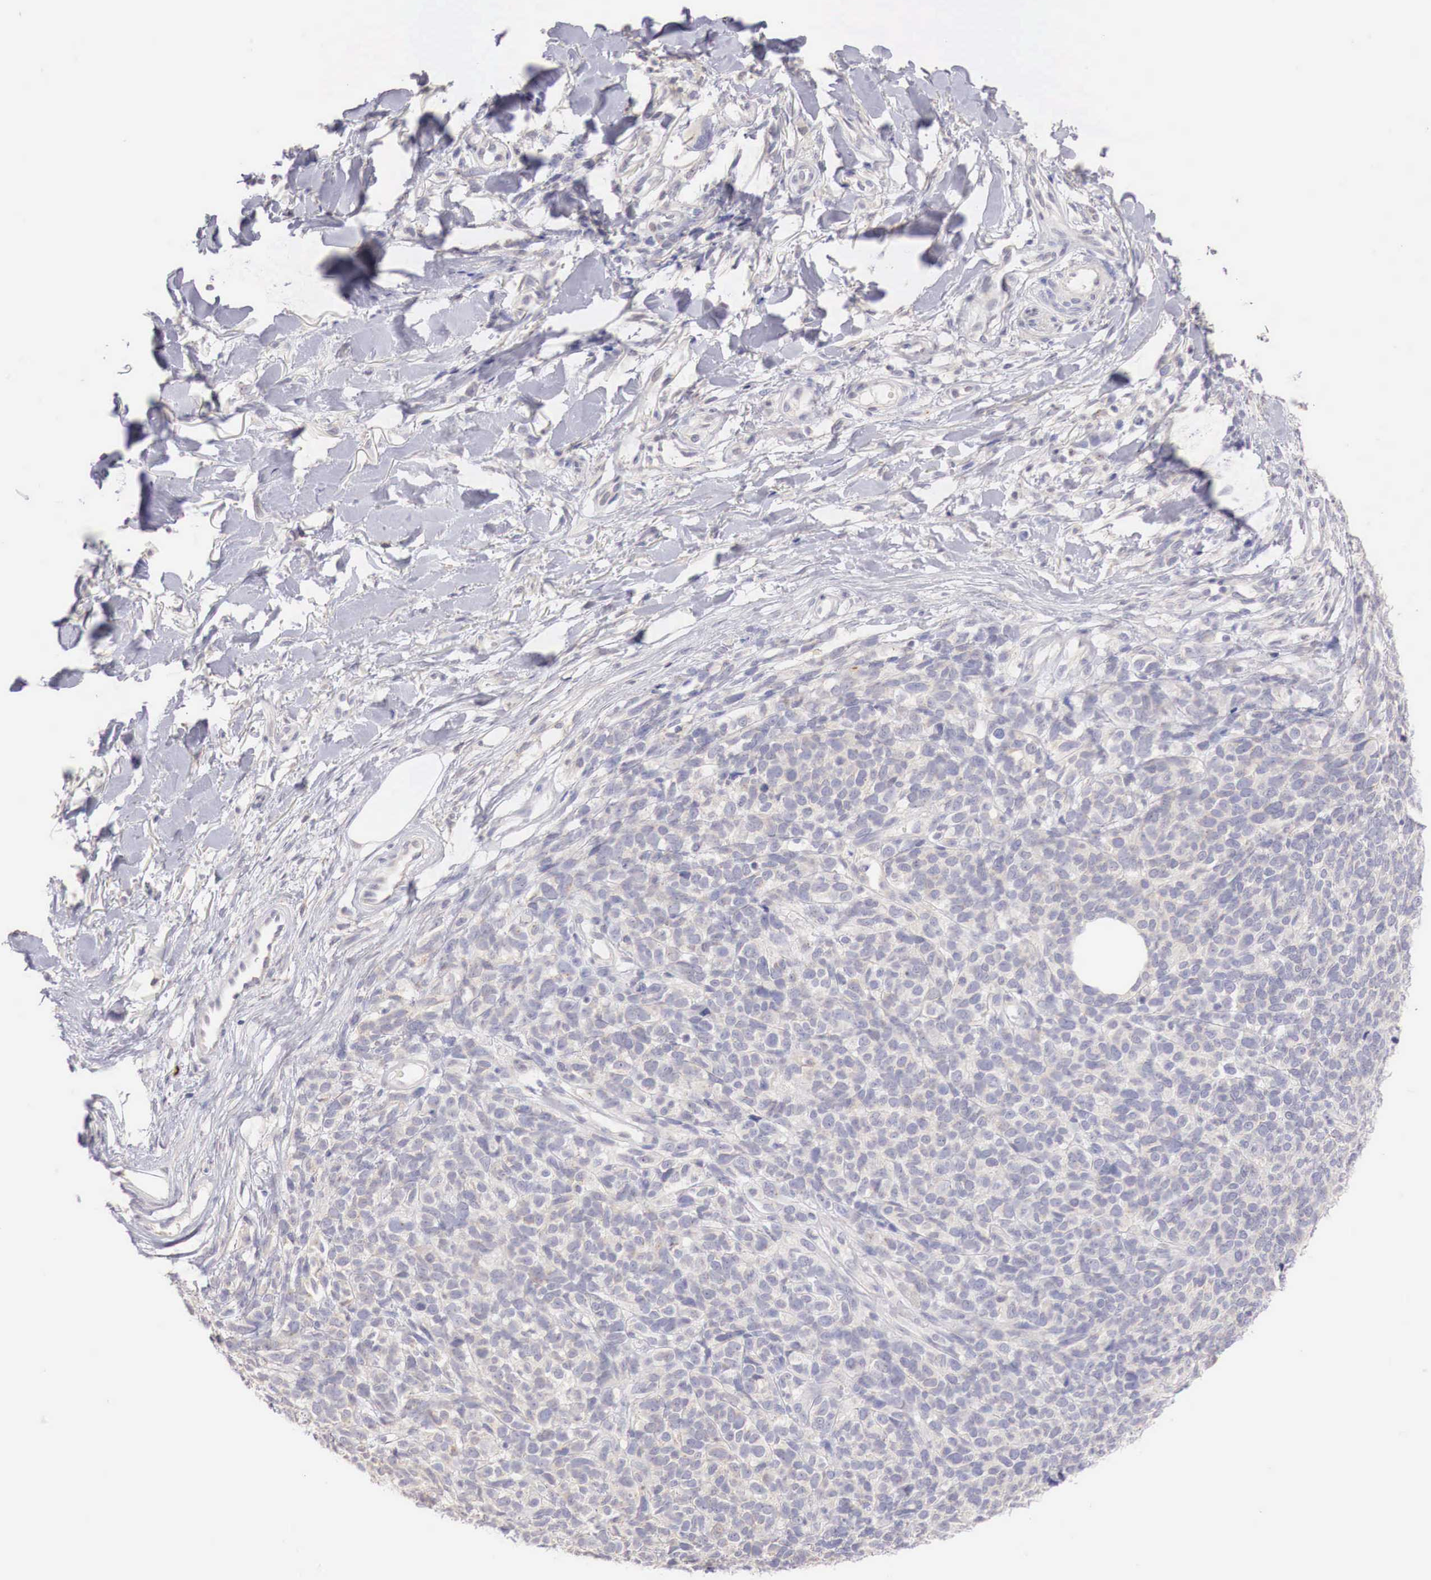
{"staining": {"intensity": "negative", "quantity": "none", "location": "none"}, "tissue": "melanoma", "cell_type": "Tumor cells", "image_type": "cancer", "snomed": [{"axis": "morphology", "description": "Malignant melanoma, NOS"}, {"axis": "topography", "description": "Skin"}], "caption": "Immunohistochemical staining of malignant melanoma displays no significant staining in tumor cells.", "gene": "TRIM13", "patient": {"sex": "female", "age": 85}}